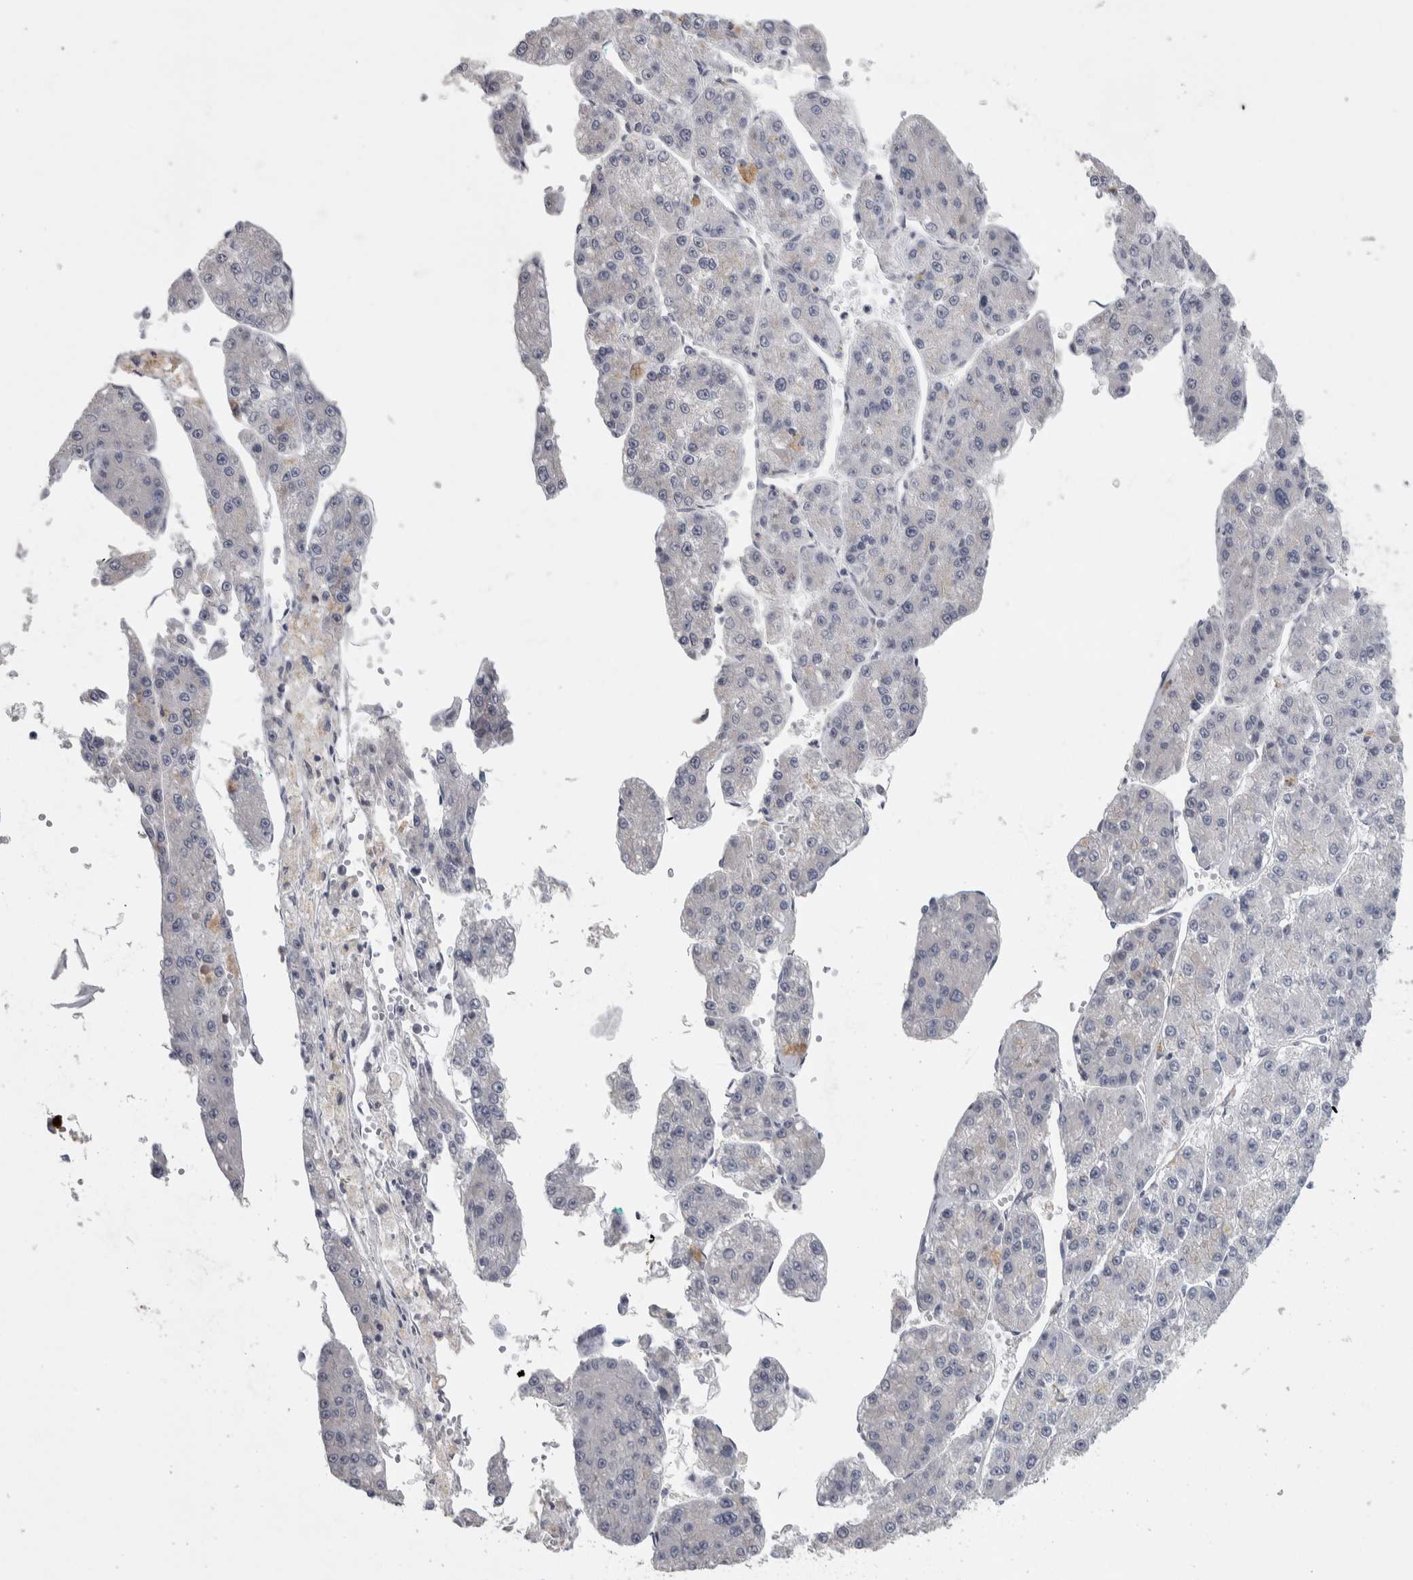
{"staining": {"intensity": "negative", "quantity": "none", "location": "none"}, "tissue": "liver cancer", "cell_type": "Tumor cells", "image_type": "cancer", "snomed": [{"axis": "morphology", "description": "Carcinoma, Hepatocellular, NOS"}, {"axis": "topography", "description": "Liver"}], "caption": "A histopathology image of hepatocellular carcinoma (liver) stained for a protein shows no brown staining in tumor cells. The staining is performed using DAB (3,3'-diaminobenzidine) brown chromogen with nuclei counter-stained in using hematoxylin.", "gene": "NFKB2", "patient": {"sex": "female", "age": 73}}